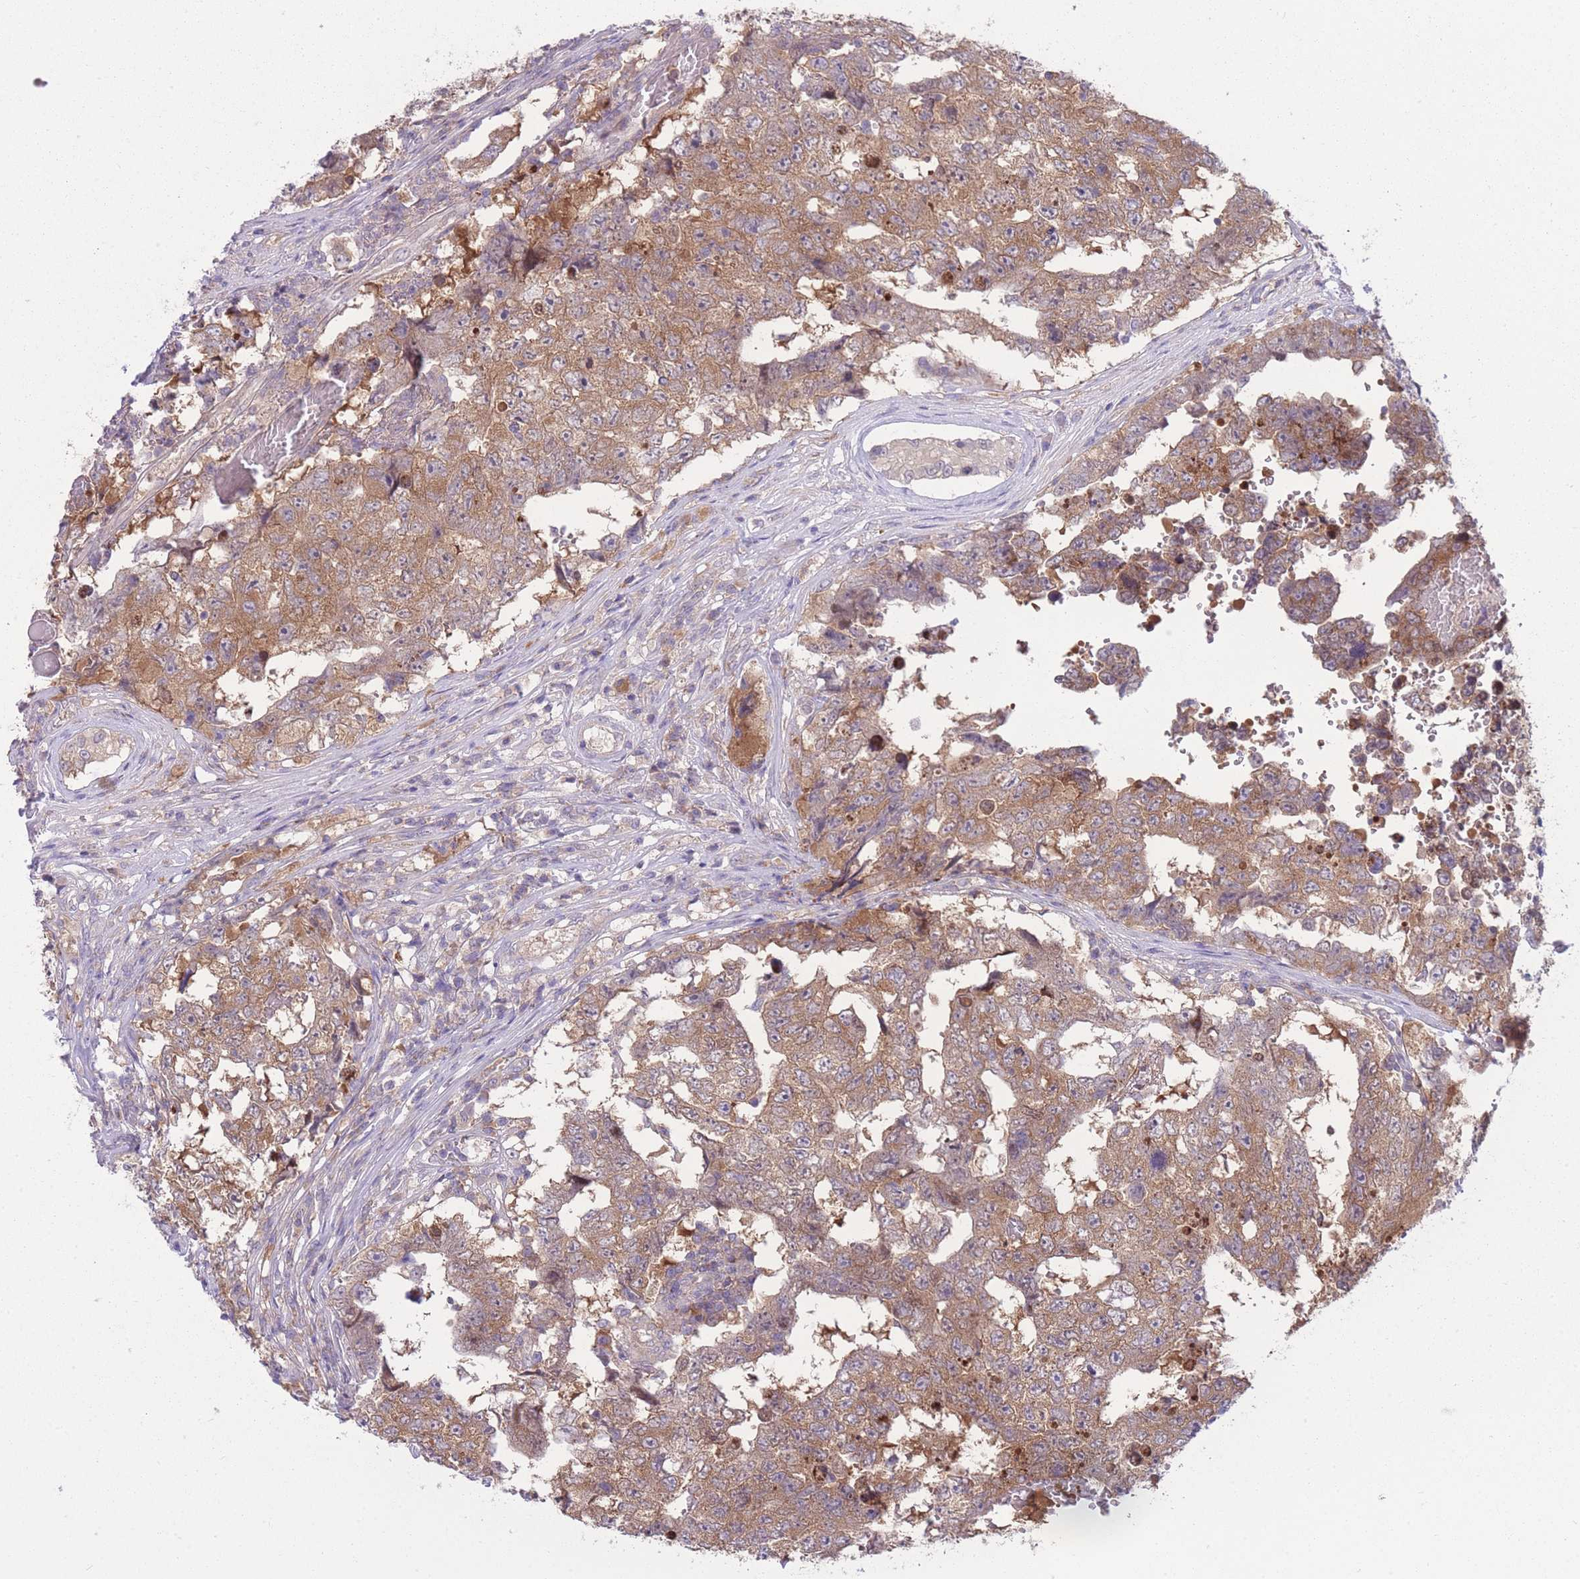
{"staining": {"intensity": "moderate", "quantity": ">75%", "location": "cytoplasmic/membranous"}, "tissue": "testis cancer", "cell_type": "Tumor cells", "image_type": "cancer", "snomed": [{"axis": "morphology", "description": "Carcinoma, Embryonal, NOS"}, {"axis": "topography", "description": "Testis"}], "caption": "Brown immunohistochemical staining in human testis embryonal carcinoma reveals moderate cytoplasmic/membranous staining in approximately >75% of tumor cells. Nuclei are stained in blue.", "gene": "CCT6B", "patient": {"sex": "male", "age": 25}}